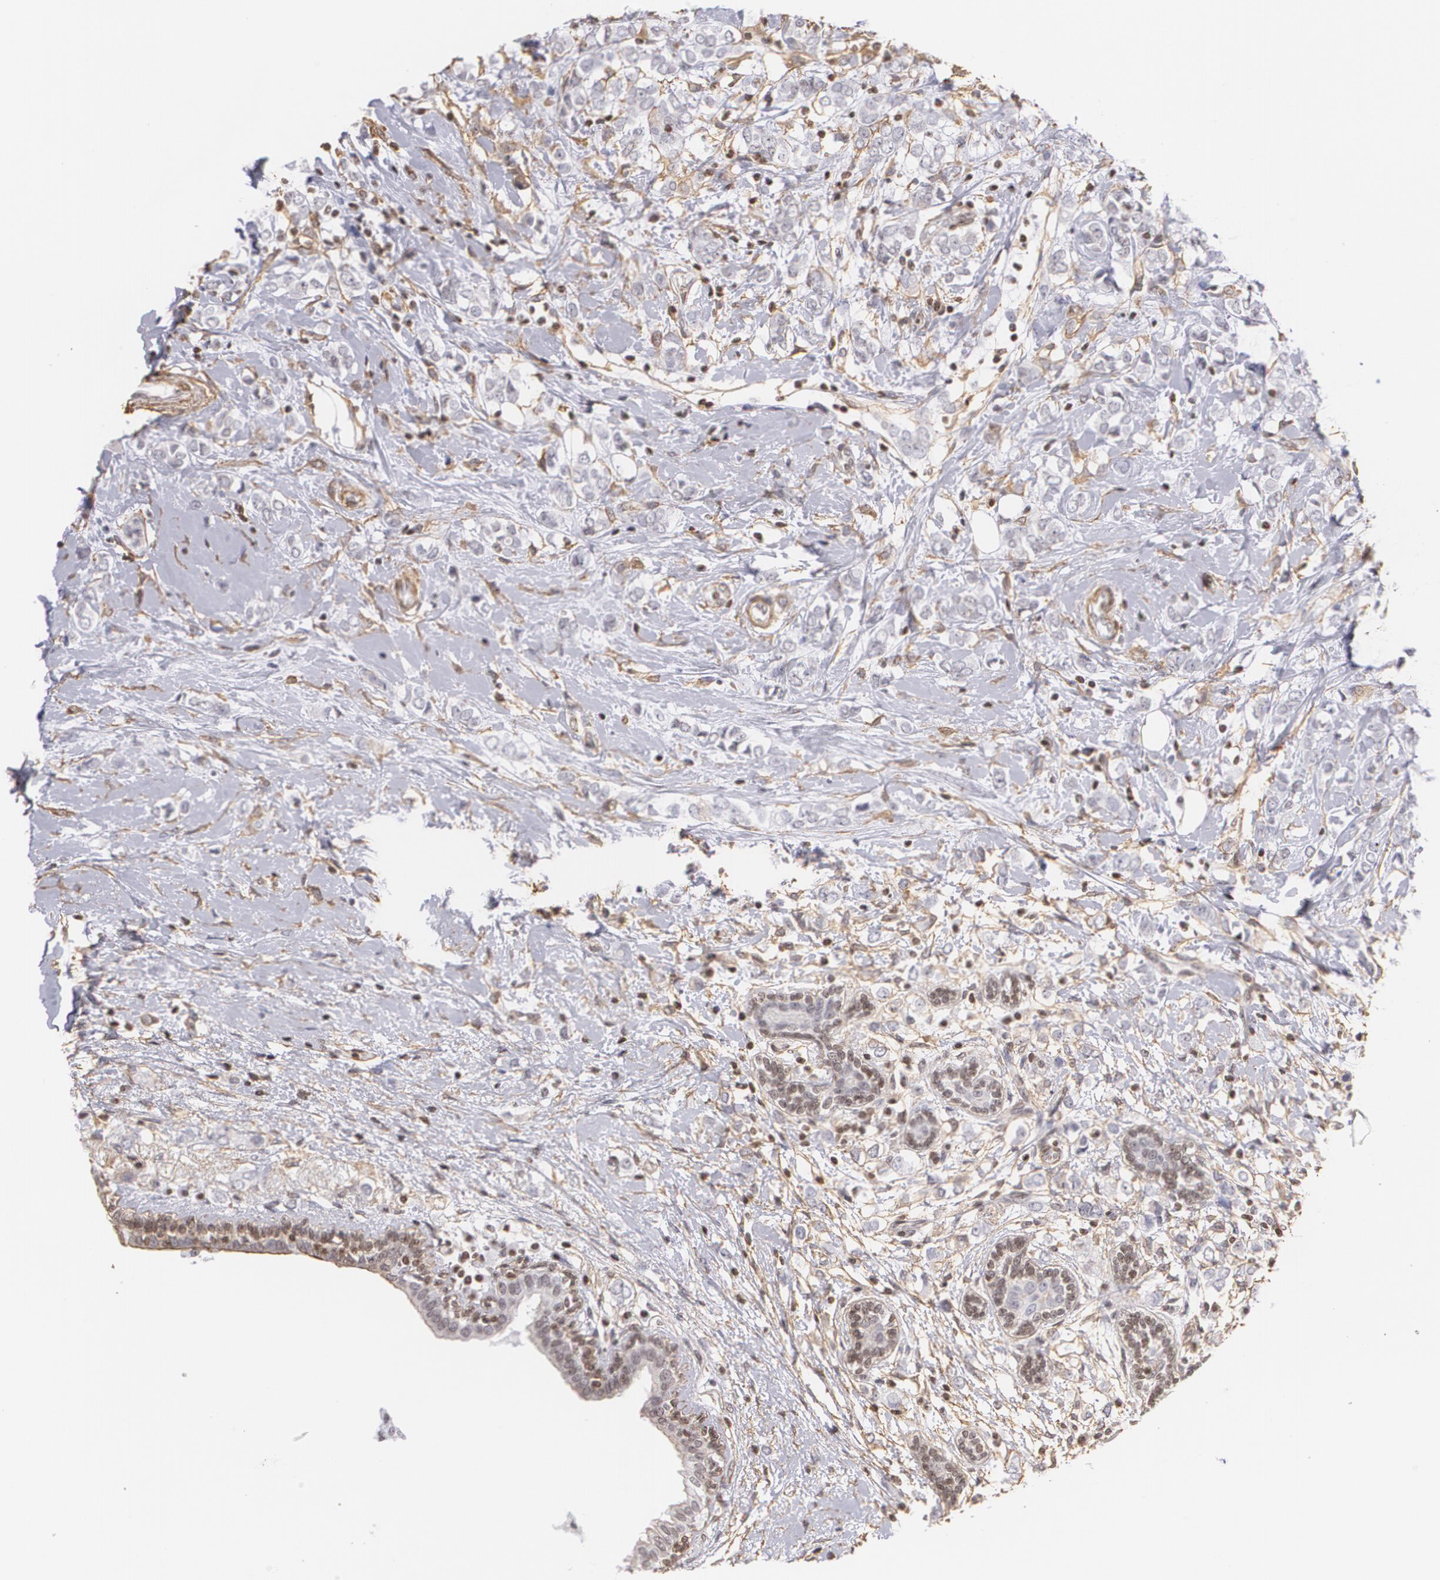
{"staining": {"intensity": "negative", "quantity": "none", "location": "none"}, "tissue": "breast cancer", "cell_type": "Tumor cells", "image_type": "cancer", "snomed": [{"axis": "morphology", "description": "Normal tissue, NOS"}, {"axis": "morphology", "description": "Lobular carcinoma"}, {"axis": "topography", "description": "Breast"}], "caption": "High power microscopy photomicrograph of an IHC histopathology image of breast lobular carcinoma, revealing no significant positivity in tumor cells. (Stains: DAB immunohistochemistry (IHC) with hematoxylin counter stain, Microscopy: brightfield microscopy at high magnification).", "gene": "VAMP1", "patient": {"sex": "female", "age": 47}}